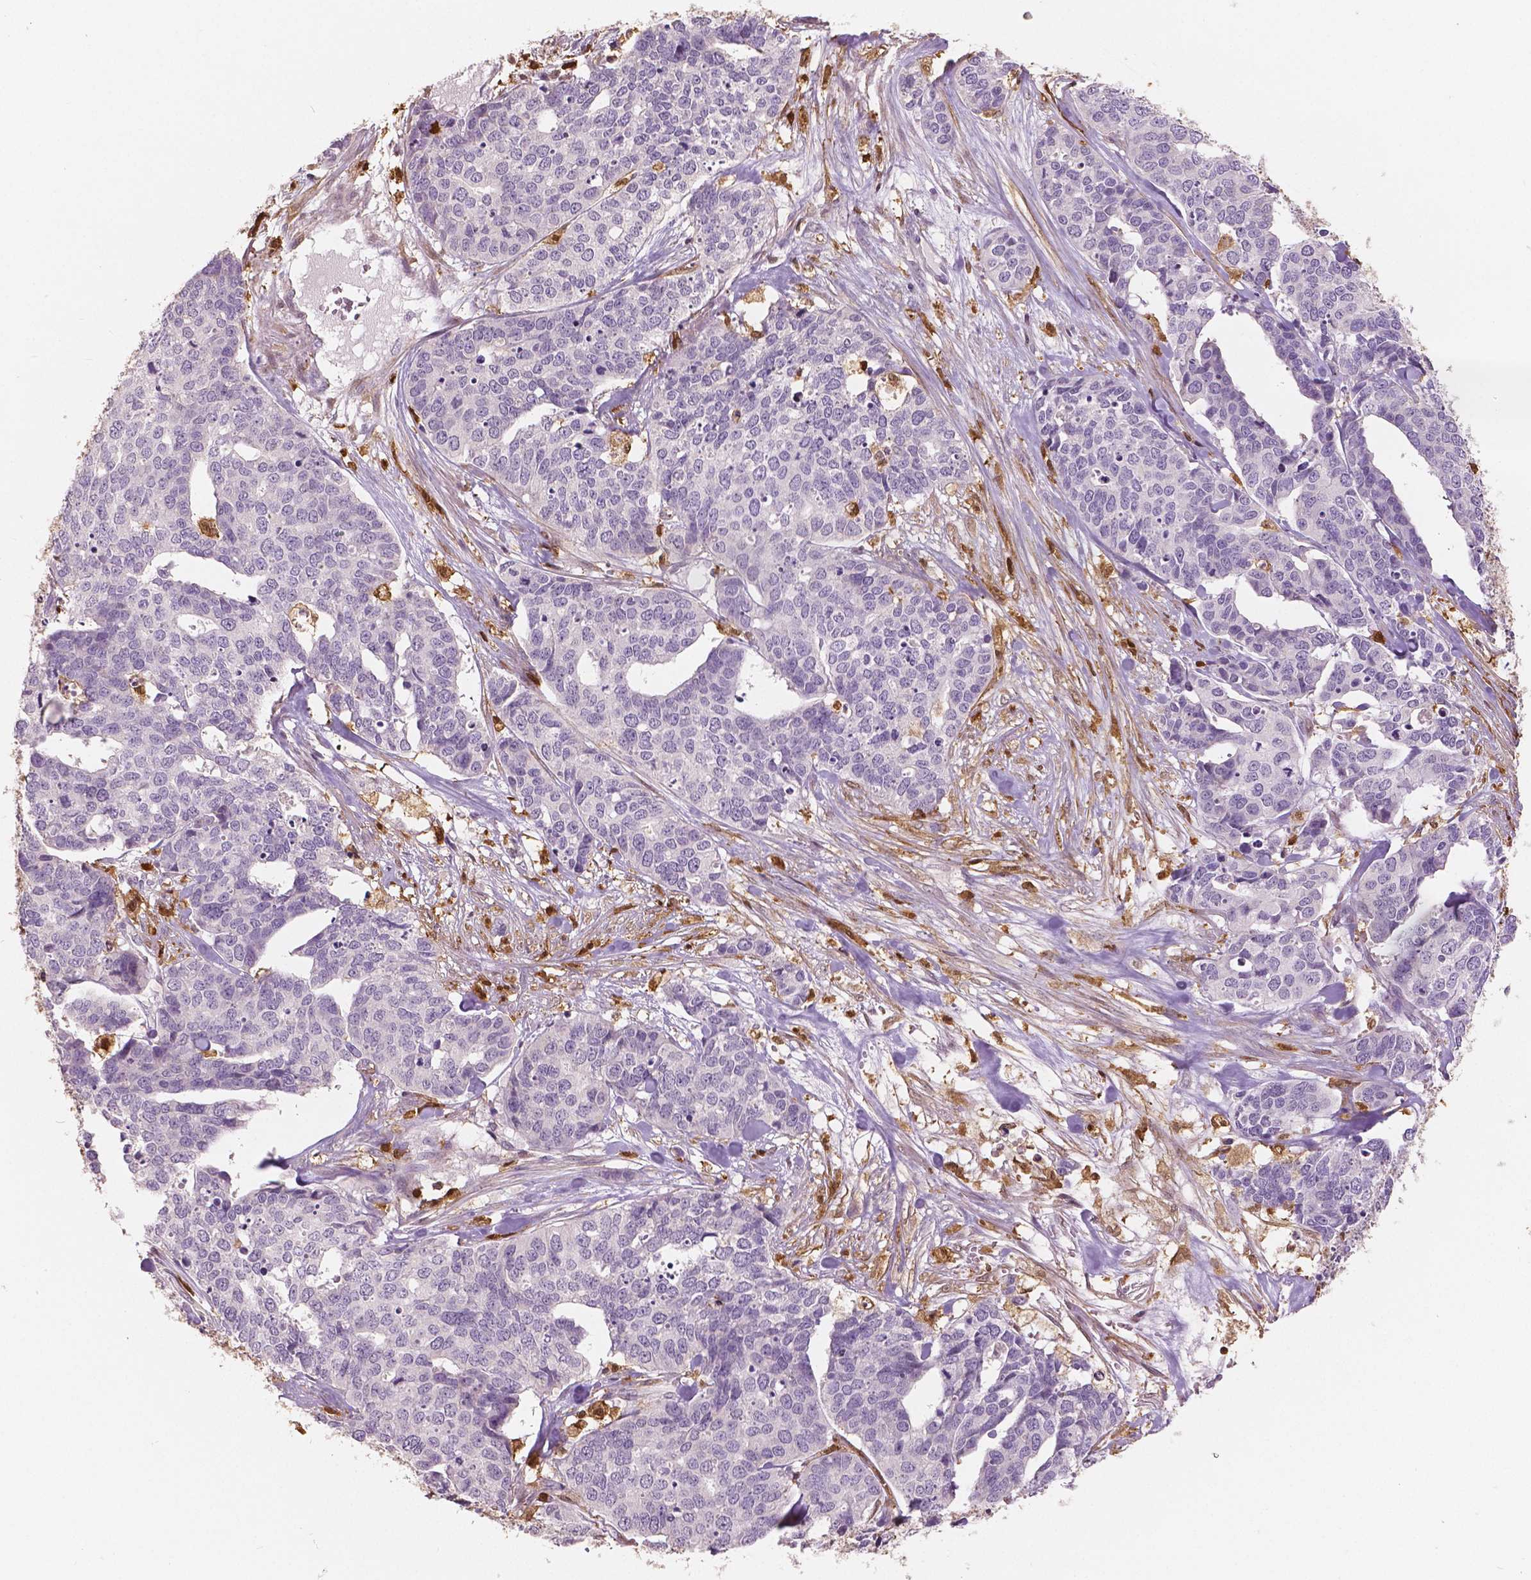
{"staining": {"intensity": "negative", "quantity": "none", "location": "none"}, "tissue": "ovarian cancer", "cell_type": "Tumor cells", "image_type": "cancer", "snomed": [{"axis": "morphology", "description": "Carcinoma, endometroid"}, {"axis": "topography", "description": "Ovary"}], "caption": "DAB (3,3'-diaminobenzidine) immunohistochemical staining of endometroid carcinoma (ovarian) demonstrates no significant expression in tumor cells. (IHC, brightfield microscopy, high magnification).", "gene": "S100A4", "patient": {"sex": "female", "age": 65}}